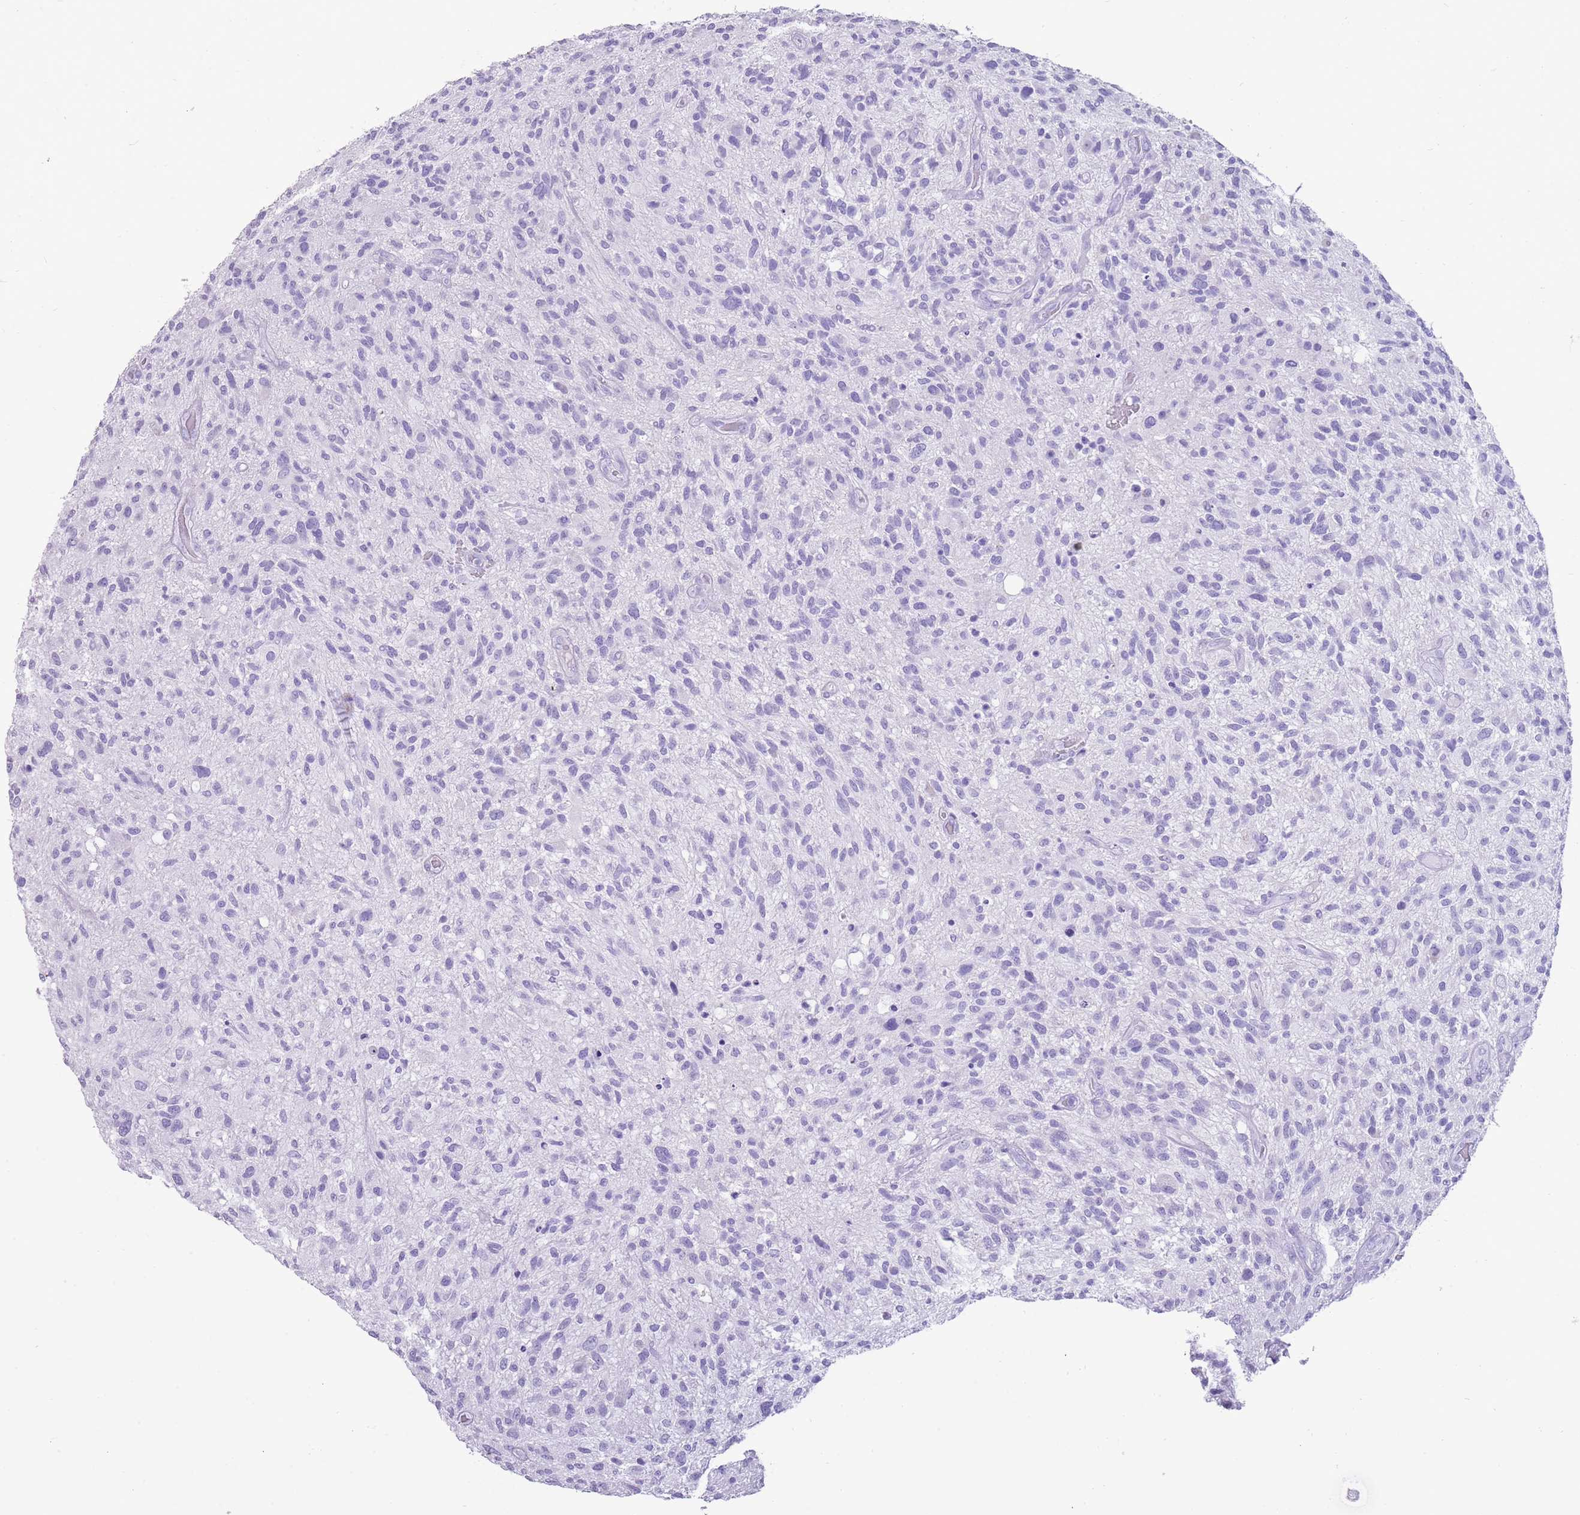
{"staining": {"intensity": "negative", "quantity": "none", "location": "none"}, "tissue": "glioma", "cell_type": "Tumor cells", "image_type": "cancer", "snomed": [{"axis": "morphology", "description": "Glioma, malignant, High grade"}, {"axis": "topography", "description": "Brain"}], "caption": "Protein analysis of malignant glioma (high-grade) exhibits no significant expression in tumor cells.", "gene": "NBPF3", "patient": {"sex": "male", "age": 47}}